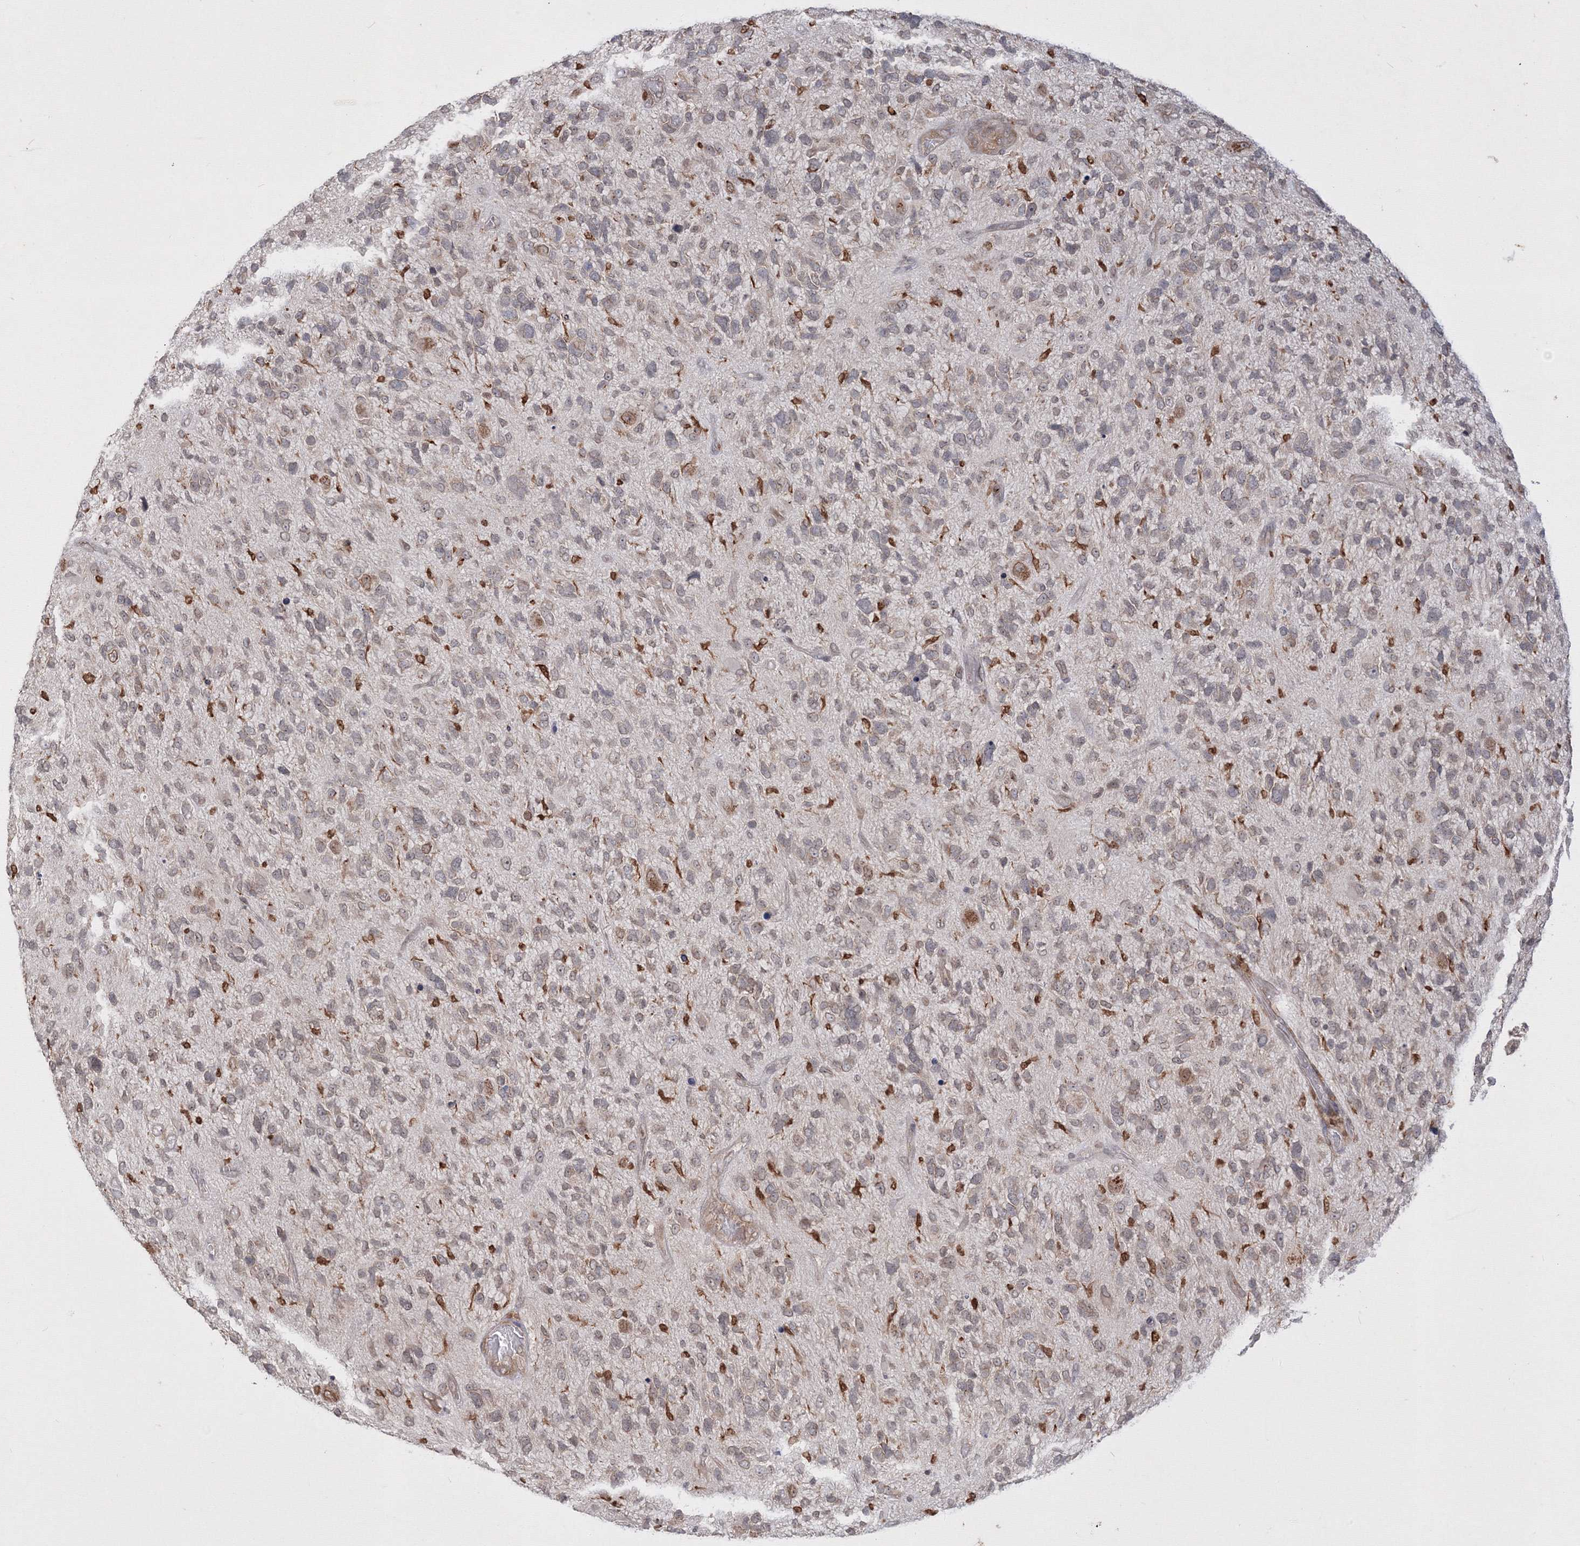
{"staining": {"intensity": "weak", "quantity": "25%-75%", "location": "cytoplasmic/membranous"}, "tissue": "glioma", "cell_type": "Tumor cells", "image_type": "cancer", "snomed": [{"axis": "morphology", "description": "Glioma, malignant, High grade"}, {"axis": "topography", "description": "Brain"}], "caption": "An immunohistochemistry histopathology image of tumor tissue is shown. Protein staining in brown highlights weak cytoplasmic/membranous positivity in glioma within tumor cells.", "gene": "TMEM50B", "patient": {"sex": "female", "age": 58}}